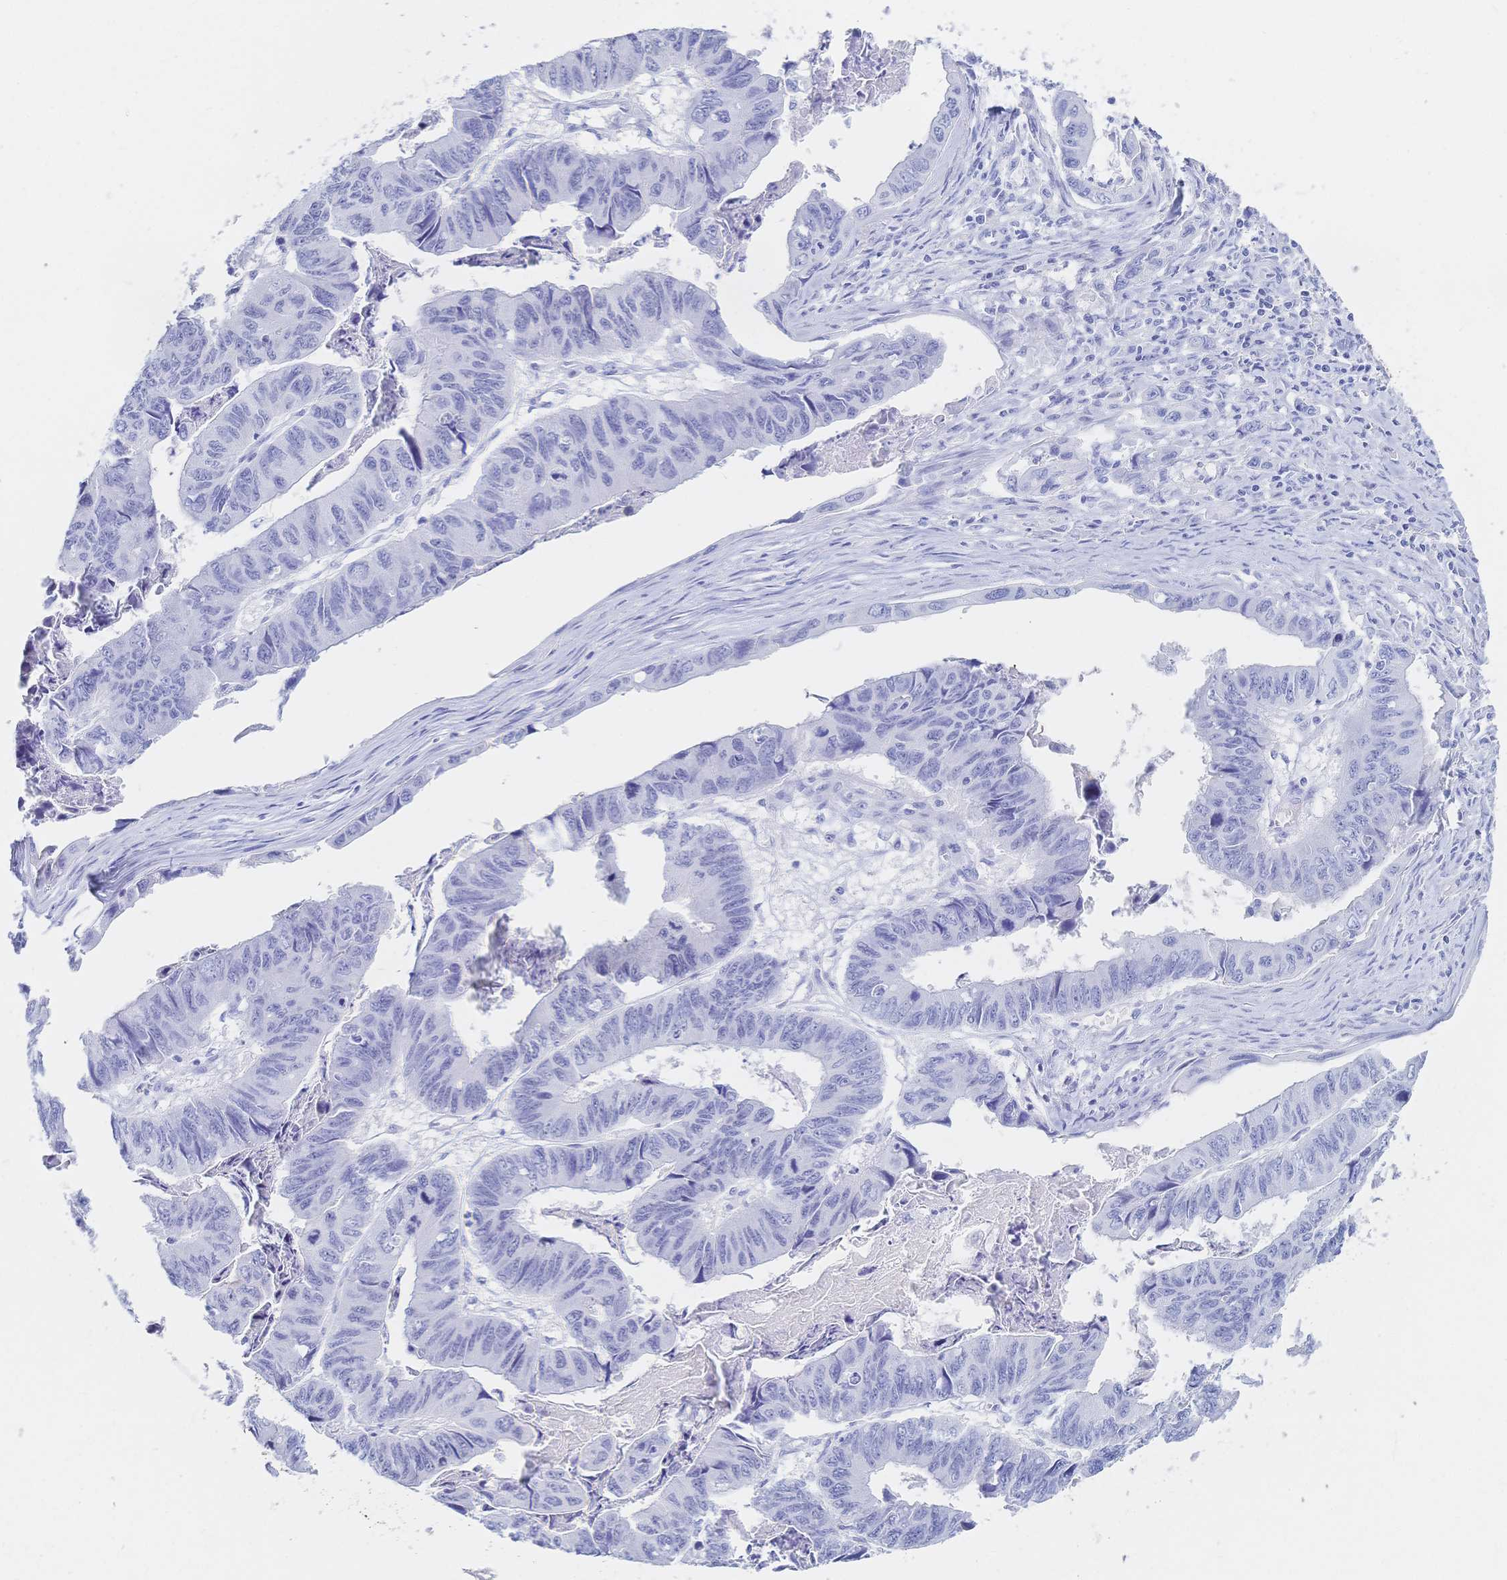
{"staining": {"intensity": "negative", "quantity": "none", "location": "none"}, "tissue": "stomach cancer", "cell_type": "Tumor cells", "image_type": "cancer", "snomed": [{"axis": "morphology", "description": "Adenocarcinoma, NOS"}, {"axis": "topography", "description": "Stomach, lower"}], "caption": "Immunohistochemical staining of stomach cancer demonstrates no significant staining in tumor cells.", "gene": "MEP1B", "patient": {"sex": "male", "age": 77}}